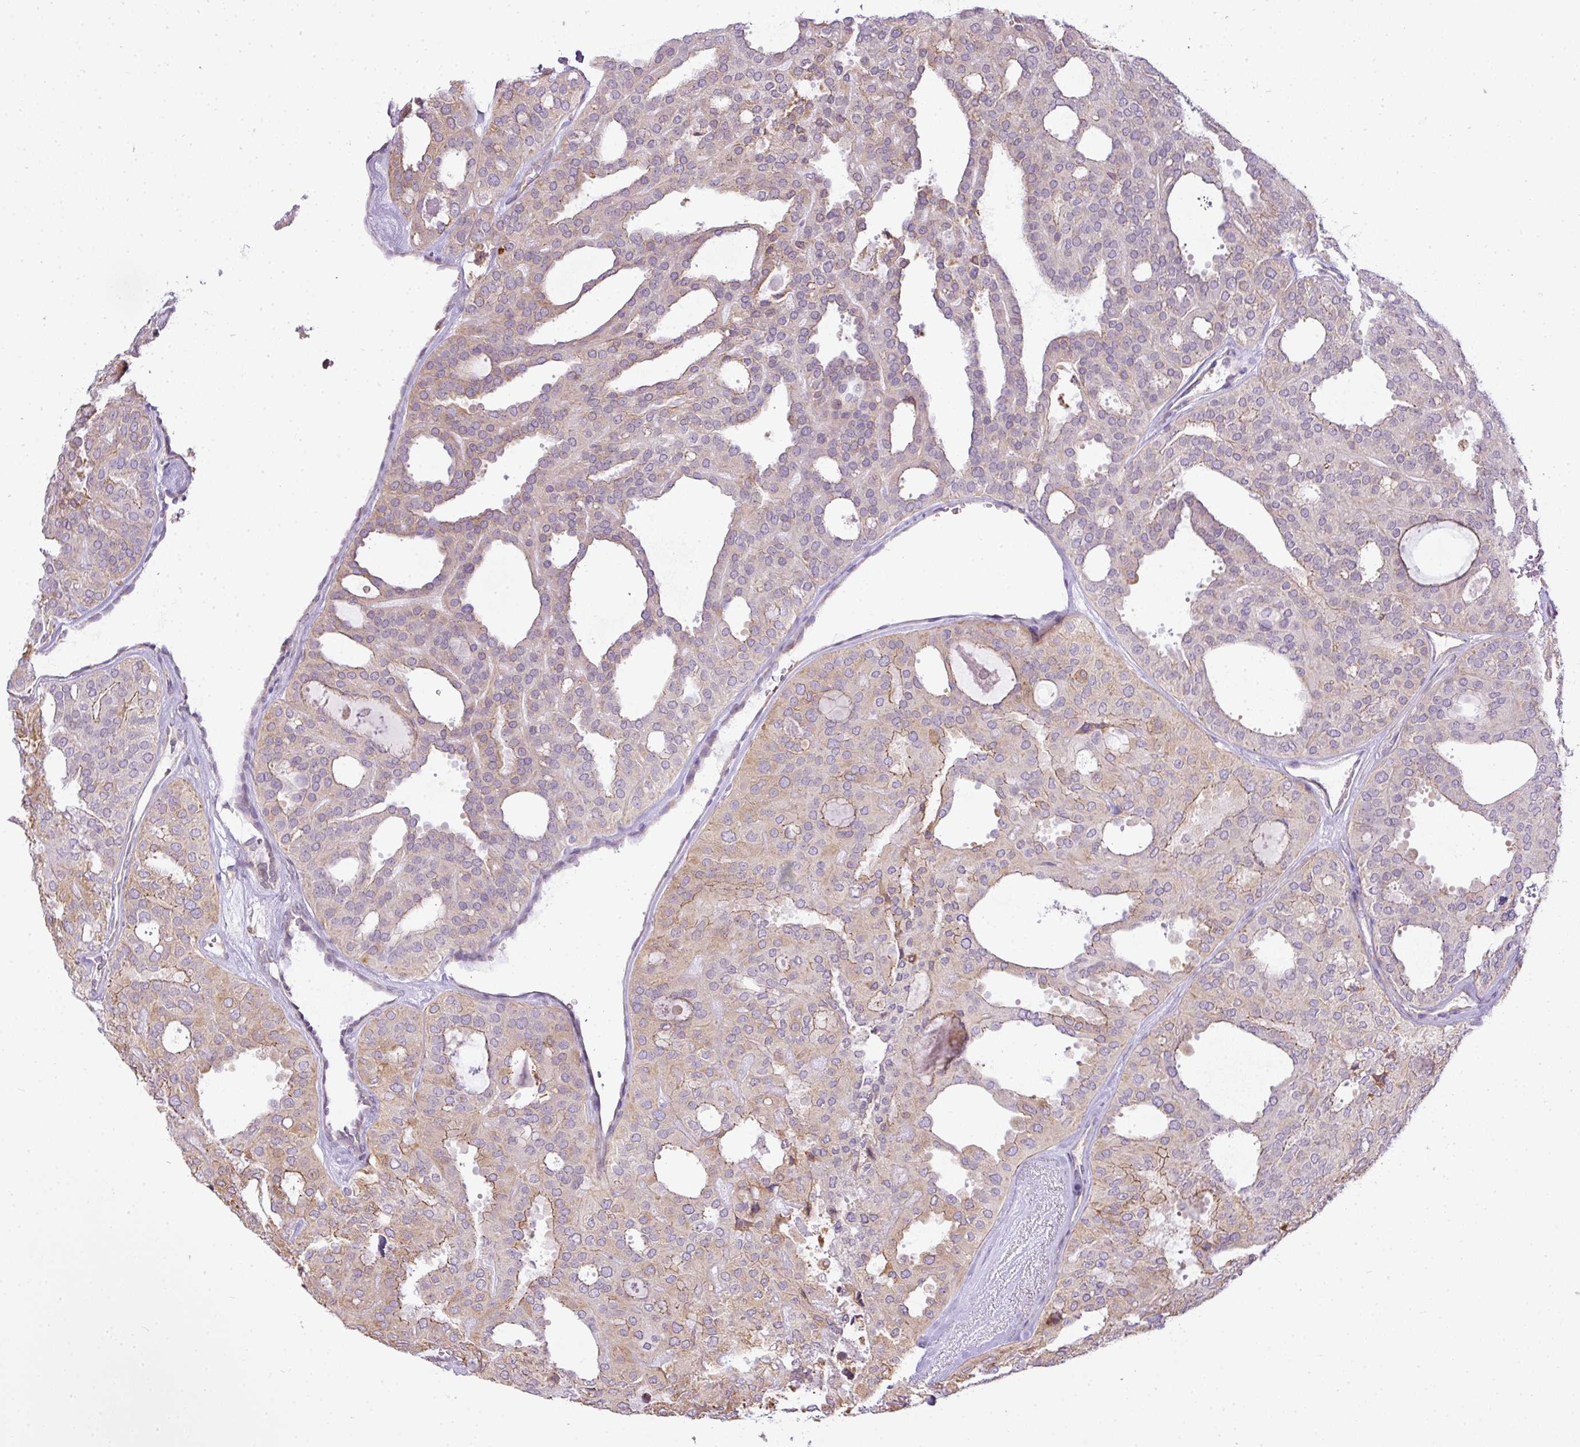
{"staining": {"intensity": "weak", "quantity": "<25%", "location": "cytoplasmic/membranous"}, "tissue": "thyroid cancer", "cell_type": "Tumor cells", "image_type": "cancer", "snomed": [{"axis": "morphology", "description": "Follicular adenoma carcinoma, NOS"}, {"axis": "topography", "description": "Thyroid gland"}], "caption": "The immunohistochemistry photomicrograph has no significant expression in tumor cells of follicular adenoma carcinoma (thyroid) tissue. The staining was performed using DAB to visualize the protein expression in brown, while the nuclei were stained in blue with hematoxylin (Magnification: 20x).", "gene": "COX18", "patient": {"sex": "male", "age": 75}}